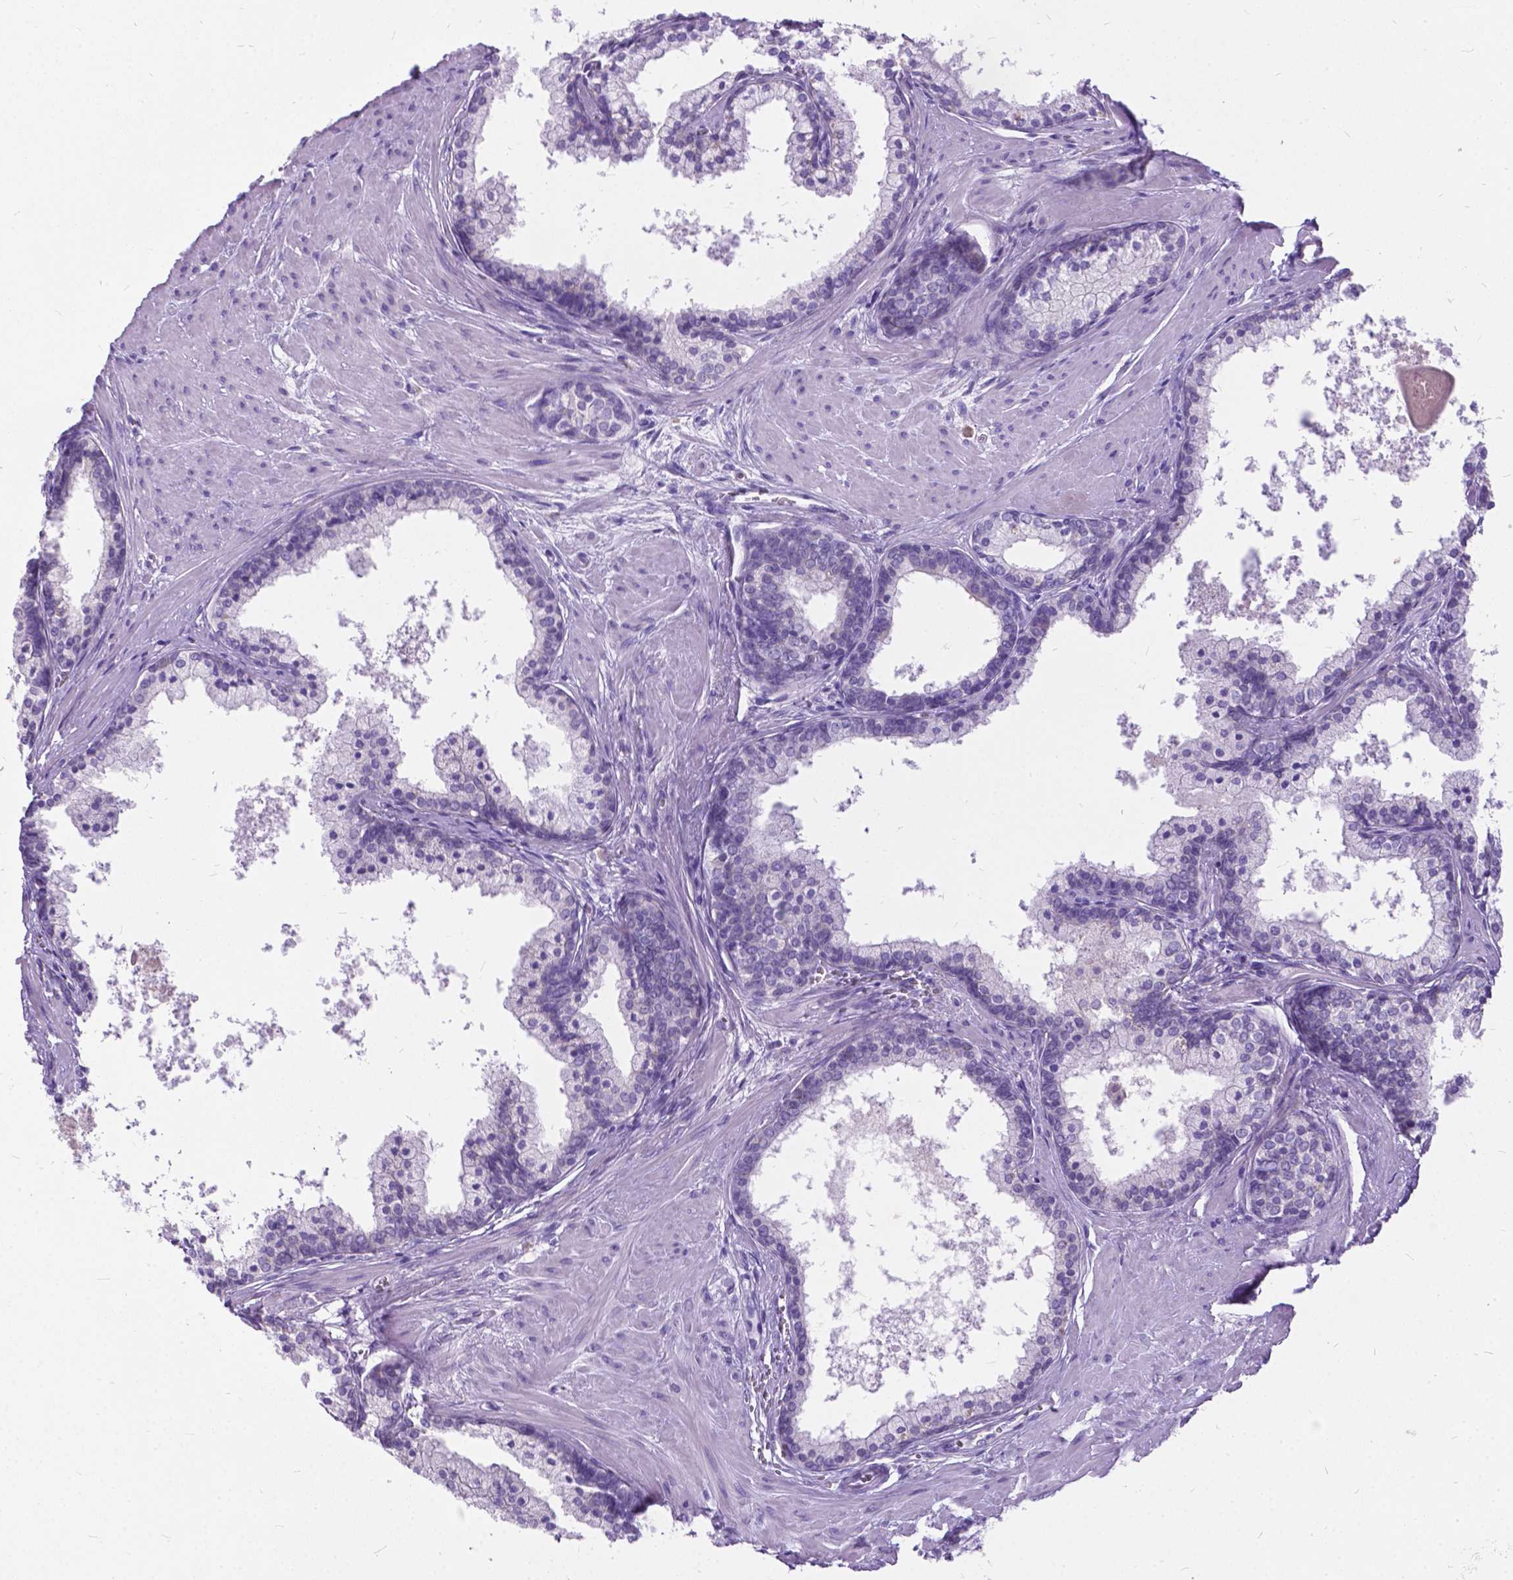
{"staining": {"intensity": "negative", "quantity": "none", "location": "none"}, "tissue": "prostate", "cell_type": "Glandular cells", "image_type": "normal", "snomed": [{"axis": "morphology", "description": "Normal tissue, NOS"}, {"axis": "topography", "description": "Prostate"}], "caption": "IHC micrograph of benign human prostate stained for a protein (brown), which displays no expression in glandular cells.", "gene": "BSND", "patient": {"sex": "male", "age": 61}}